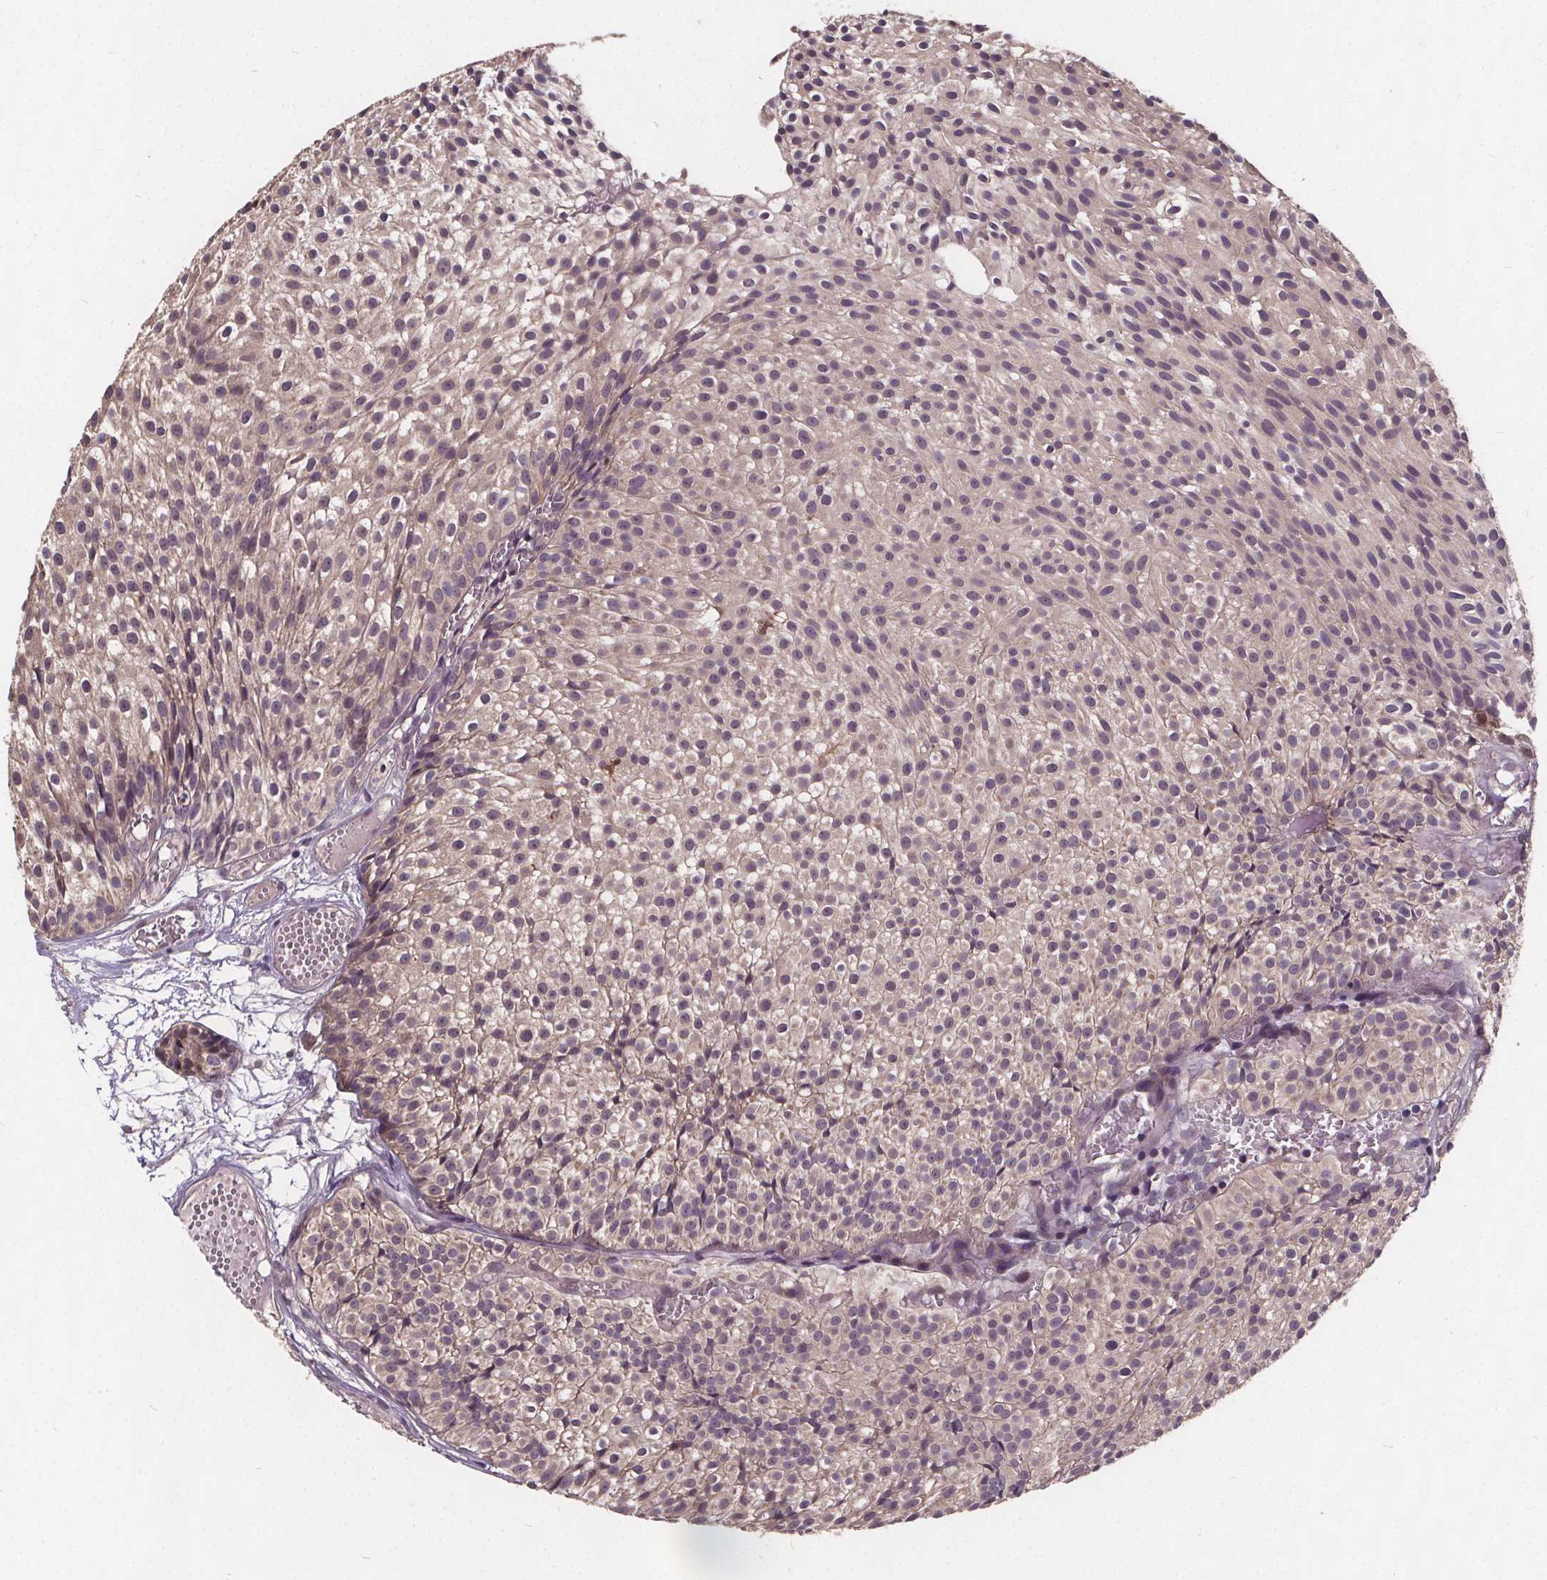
{"staining": {"intensity": "weak", "quantity": "25%-75%", "location": "cytoplasmic/membranous"}, "tissue": "urothelial cancer", "cell_type": "Tumor cells", "image_type": "cancer", "snomed": [{"axis": "morphology", "description": "Urothelial carcinoma, Low grade"}, {"axis": "topography", "description": "Urinary bladder"}], "caption": "Weak cytoplasmic/membranous protein staining is identified in about 25%-75% of tumor cells in low-grade urothelial carcinoma.", "gene": "USP9X", "patient": {"sex": "male", "age": 63}}